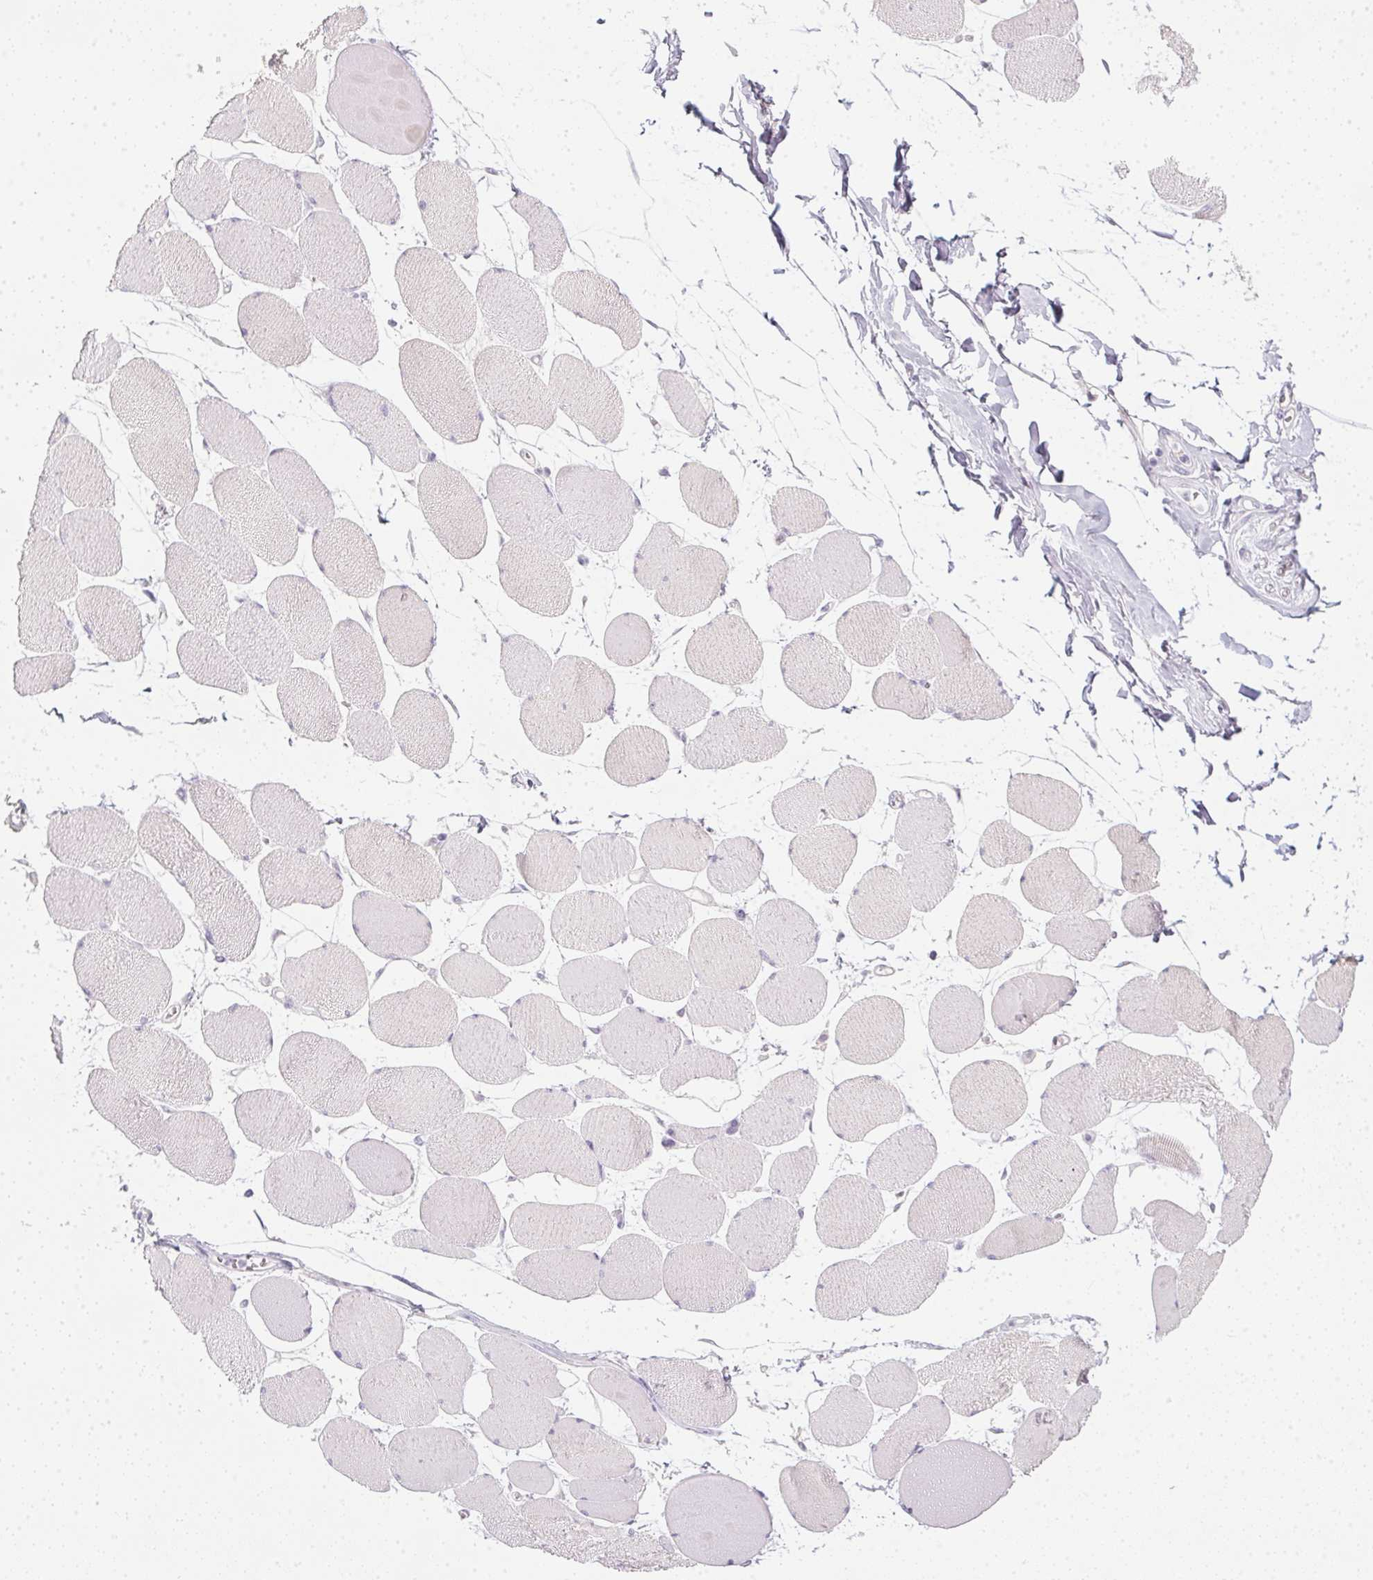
{"staining": {"intensity": "negative", "quantity": "none", "location": "none"}, "tissue": "skeletal muscle", "cell_type": "Myocytes", "image_type": "normal", "snomed": [{"axis": "morphology", "description": "Normal tissue, NOS"}, {"axis": "topography", "description": "Skeletal muscle"}], "caption": "IHC histopathology image of unremarkable human skeletal muscle stained for a protein (brown), which demonstrates no expression in myocytes.", "gene": "TMEM72", "patient": {"sex": "female", "age": 75}}